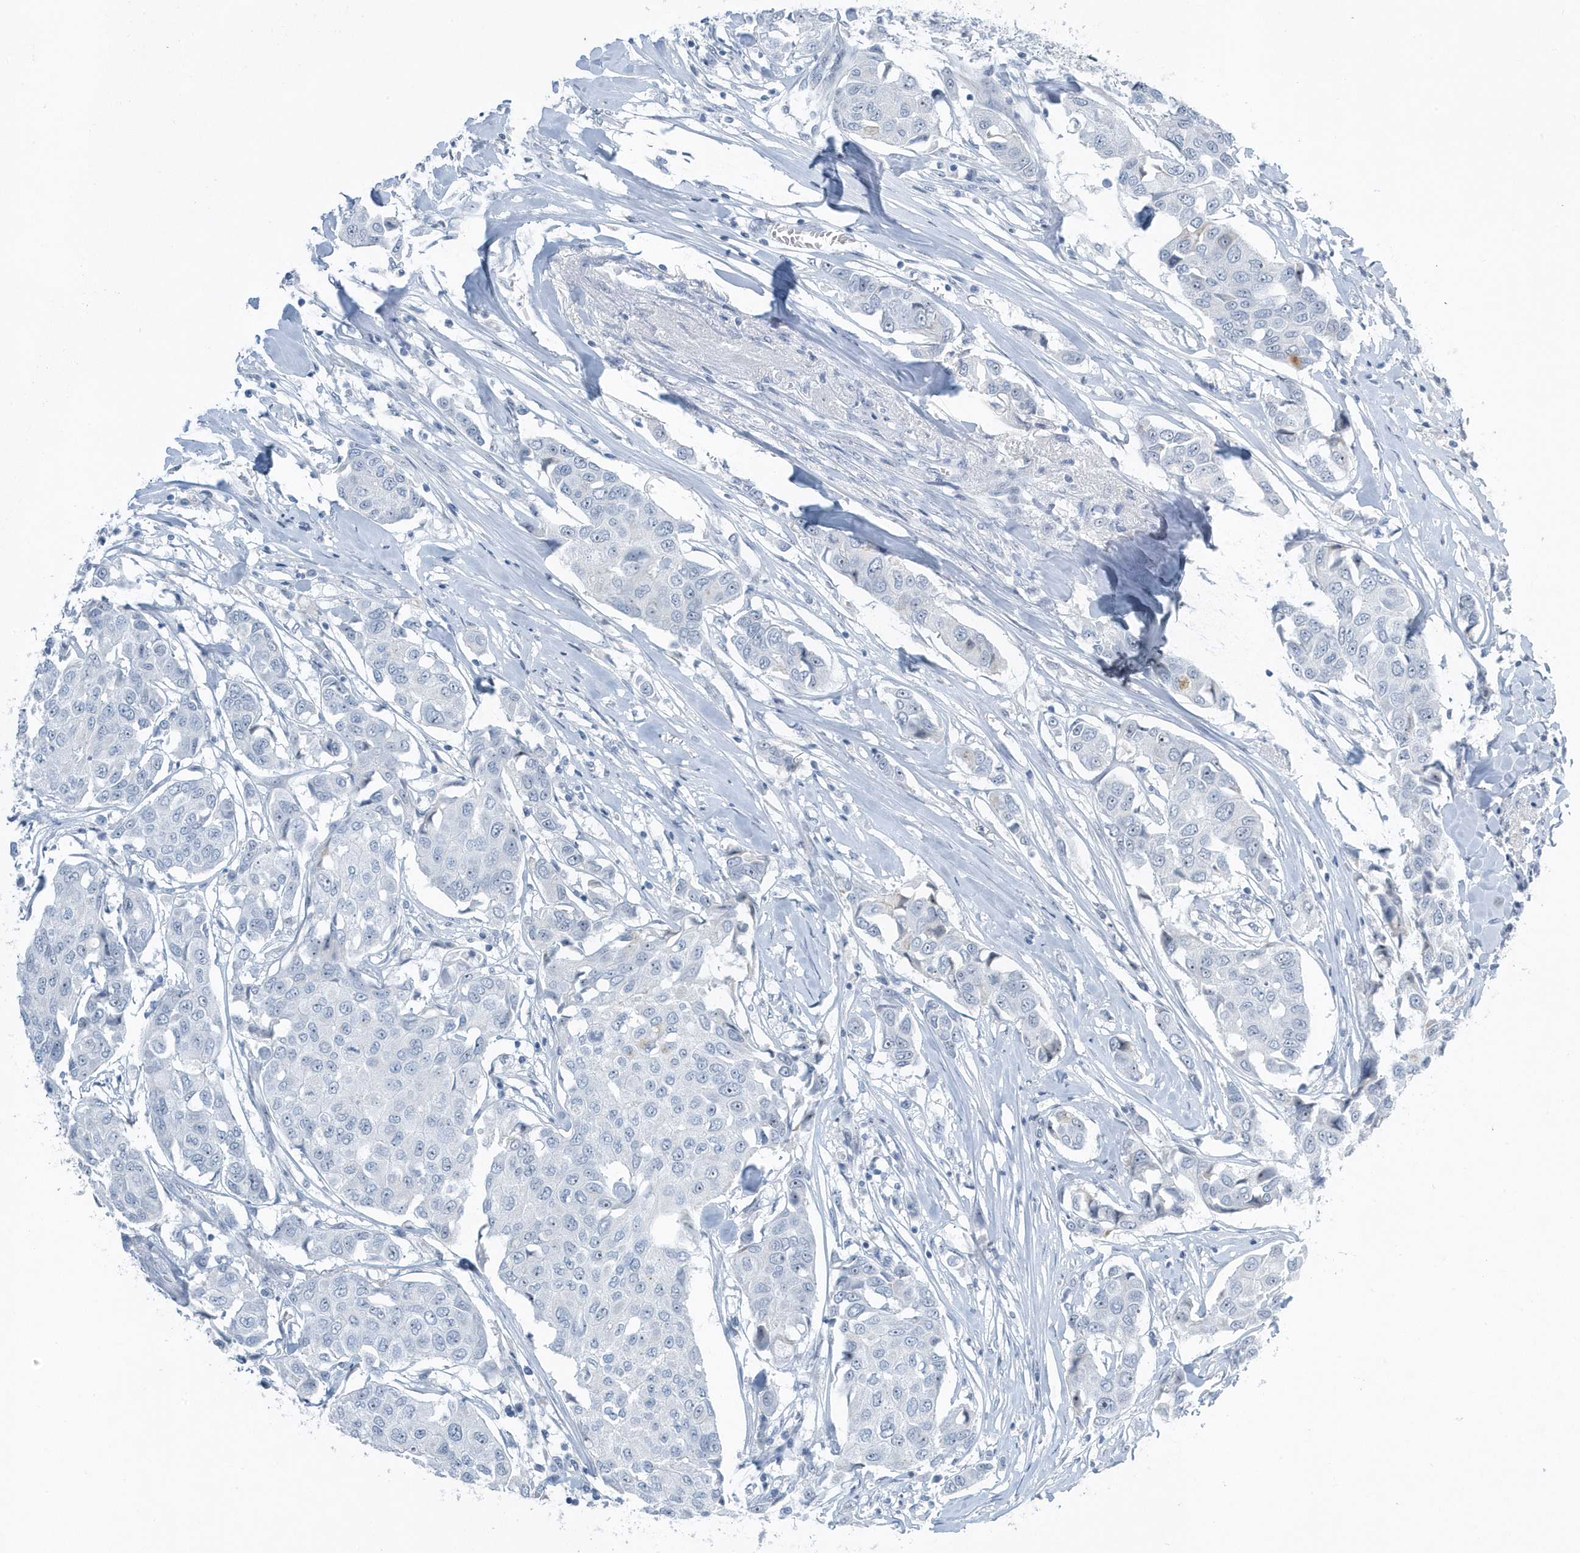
{"staining": {"intensity": "negative", "quantity": "none", "location": "none"}, "tissue": "breast cancer", "cell_type": "Tumor cells", "image_type": "cancer", "snomed": [{"axis": "morphology", "description": "Duct carcinoma"}, {"axis": "topography", "description": "Breast"}], "caption": "There is no significant staining in tumor cells of breast cancer.", "gene": "RPF2", "patient": {"sex": "female", "age": 80}}